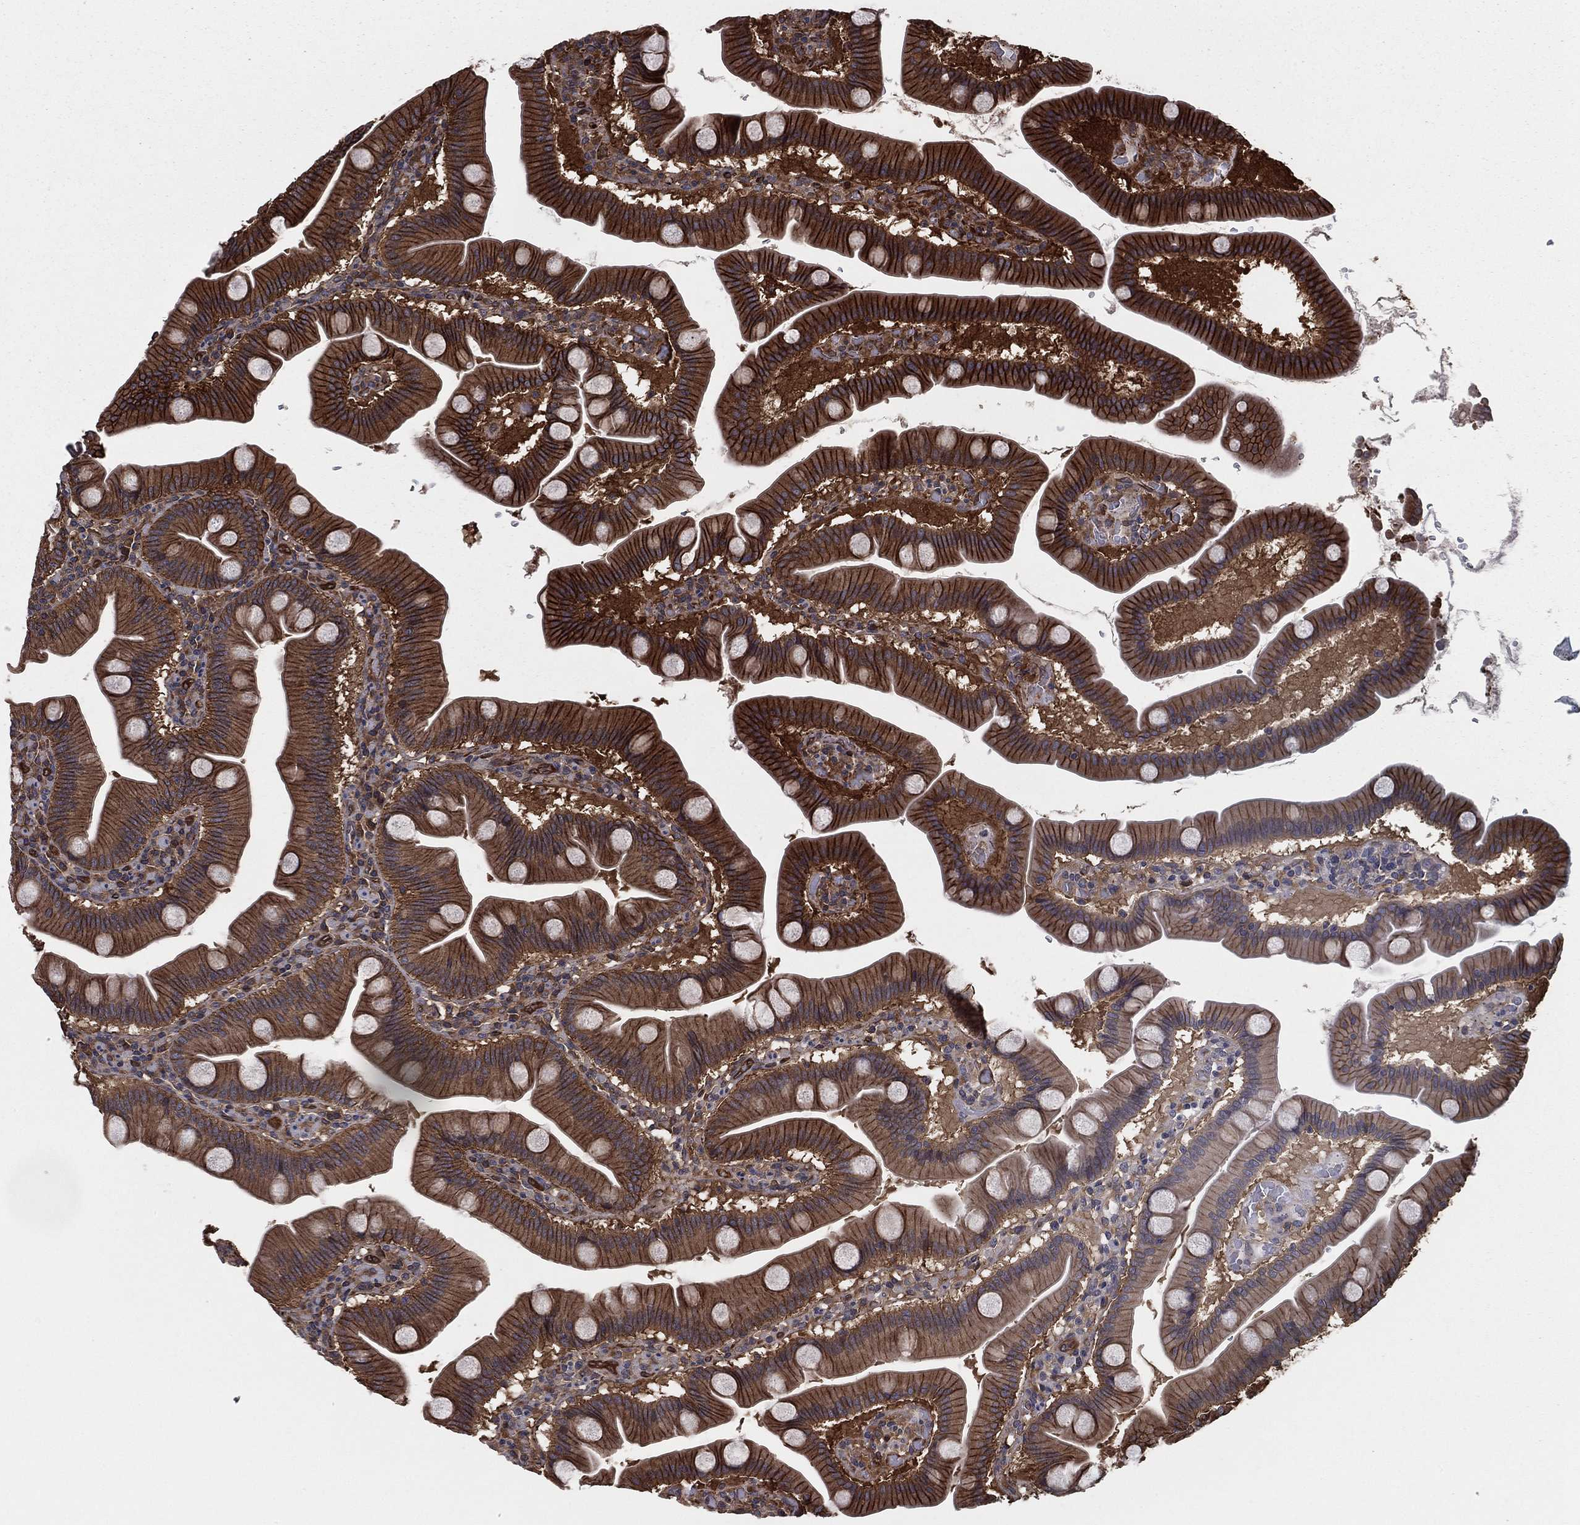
{"staining": {"intensity": "strong", "quantity": ">75%", "location": "cytoplasmic/membranous"}, "tissue": "duodenum", "cell_type": "Glandular cells", "image_type": "normal", "snomed": [{"axis": "morphology", "description": "Normal tissue, NOS"}, {"axis": "topography", "description": "Duodenum"}], "caption": "Immunohistochemistry photomicrograph of benign duodenum: duodenum stained using immunohistochemistry exhibits high levels of strong protein expression localized specifically in the cytoplasmic/membranous of glandular cells, appearing as a cytoplasmic/membranous brown color.", "gene": "CERT1", "patient": {"sex": "male", "age": 59}}